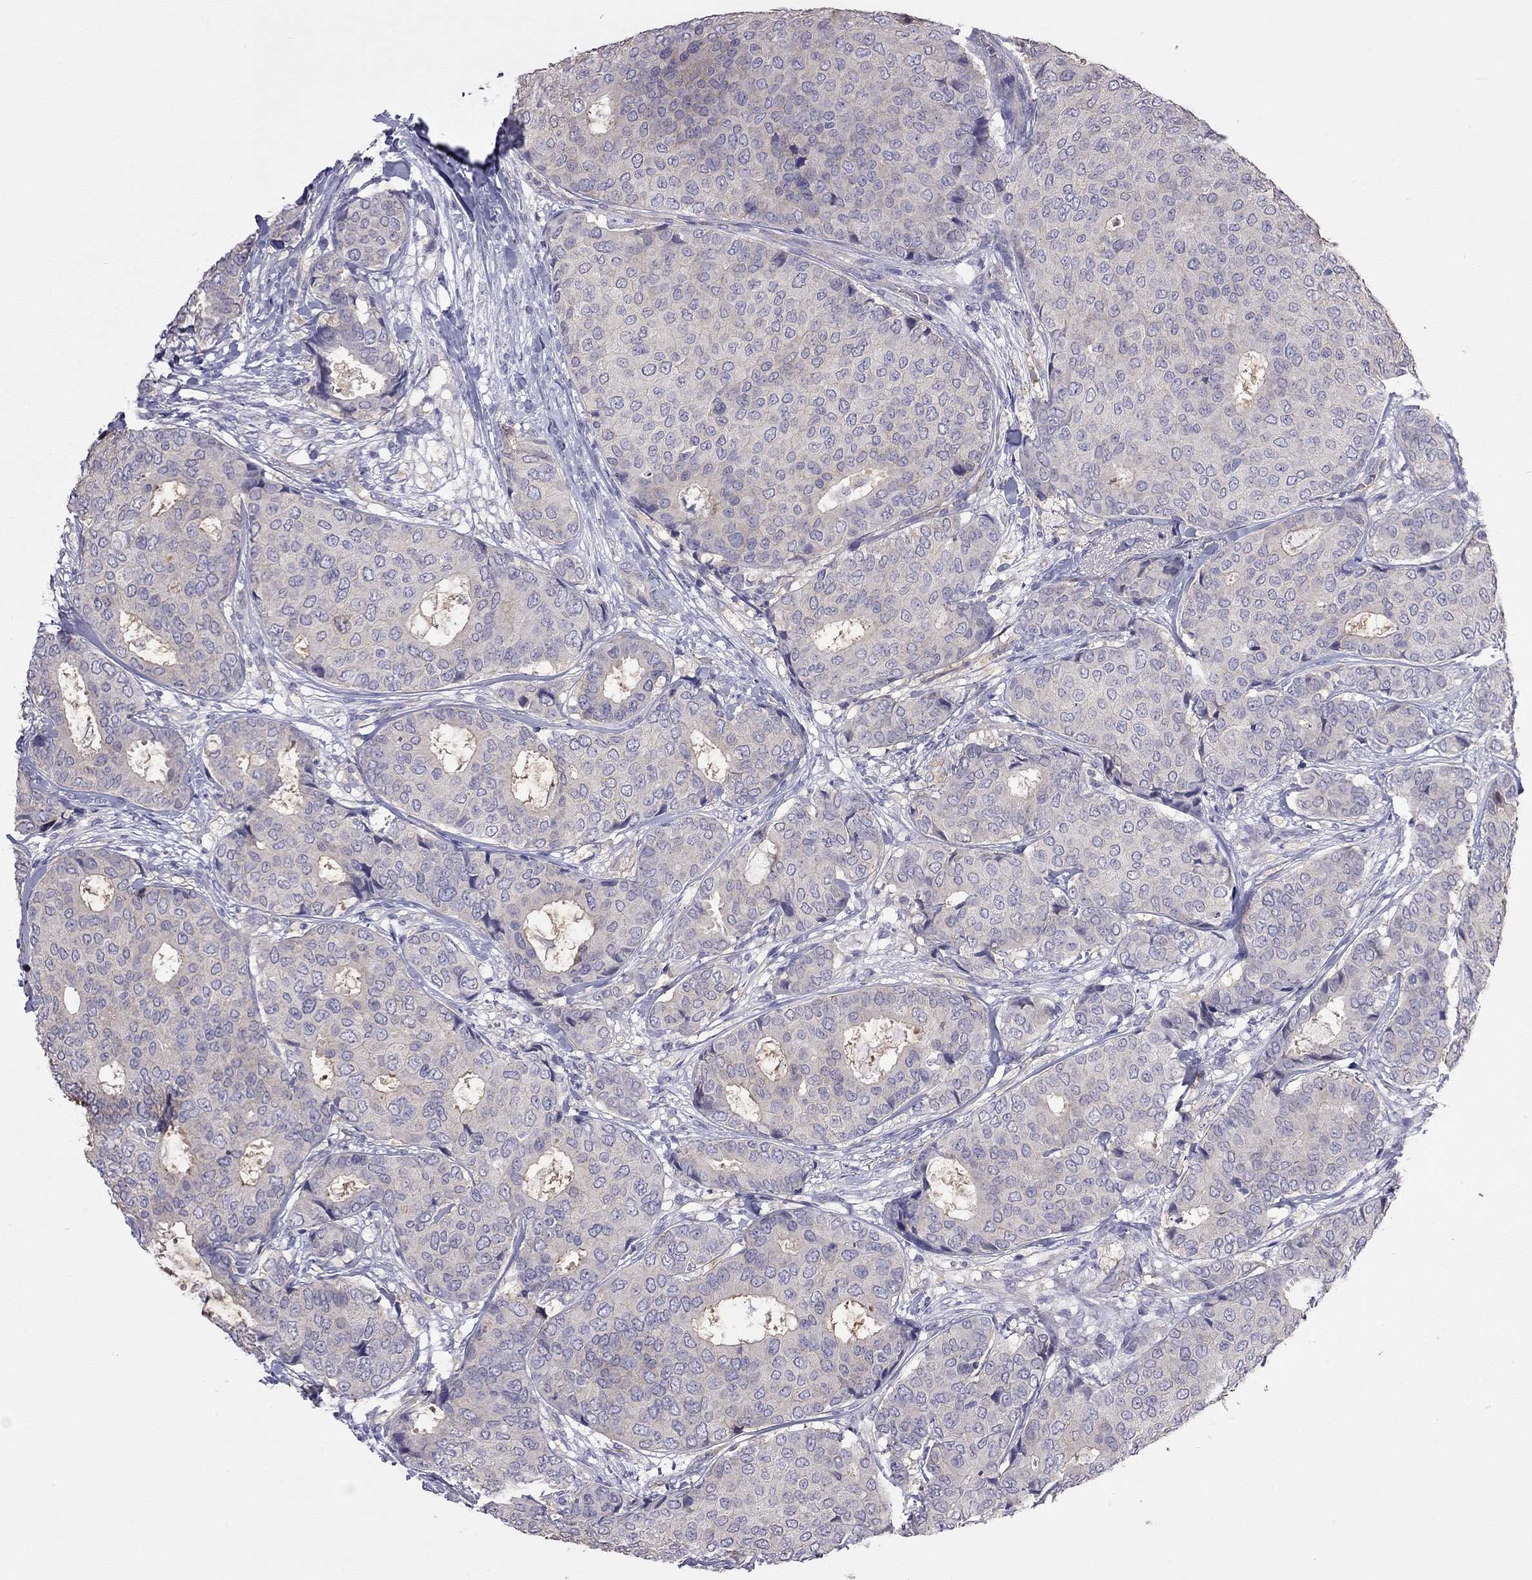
{"staining": {"intensity": "negative", "quantity": "none", "location": "none"}, "tissue": "breast cancer", "cell_type": "Tumor cells", "image_type": "cancer", "snomed": [{"axis": "morphology", "description": "Duct carcinoma"}, {"axis": "topography", "description": "Breast"}], "caption": "There is no significant positivity in tumor cells of breast cancer.", "gene": "FEZ1", "patient": {"sex": "female", "age": 75}}